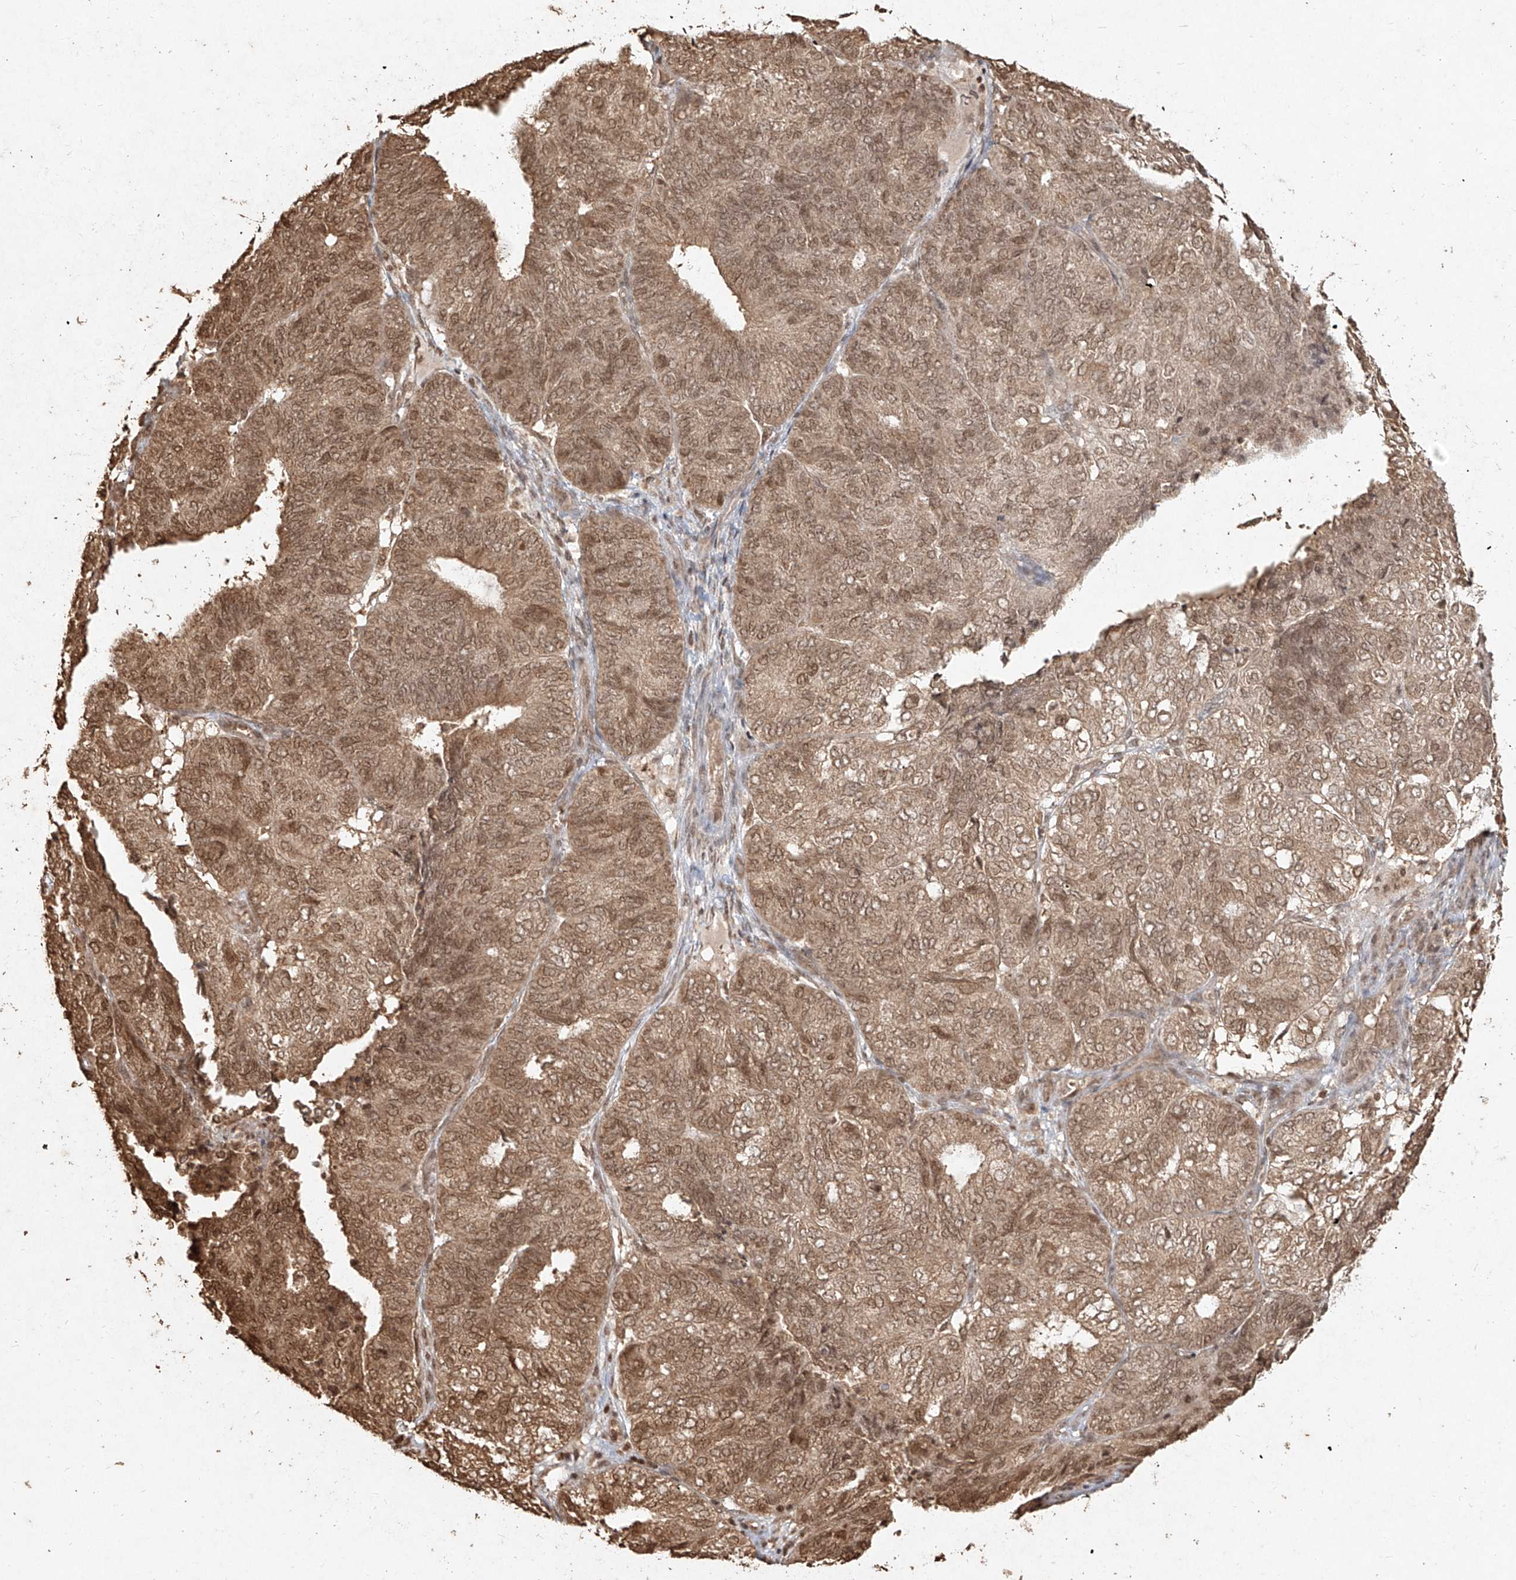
{"staining": {"intensity": "moderate", "quantity": ">75%", "location": "cytoplasmic/membranous,nuclear"}, "tissue": "endometrial cancer", "cell_type": "Tumor cells", "image_type": "cancer", "snomed": [{"axis": "morphology", "description": "Adenocarcinoma, NOS"}, {"axis": "topography", "description": "Uterus"}], "caption": "Immunohistochemical staining of endometrial adenocarcinoma shows moderate cytoplasmic/membranous and nuclear protein positivity in about >75% of tumor cells. Using DAB (3,3'-diaminobenzidine) (brown) and hematoxylin (blue) stains, captured at high magnification using brightfield microscopy.", "gene": "UBE2K", "patient": {"sex": "female", "age": 60}}